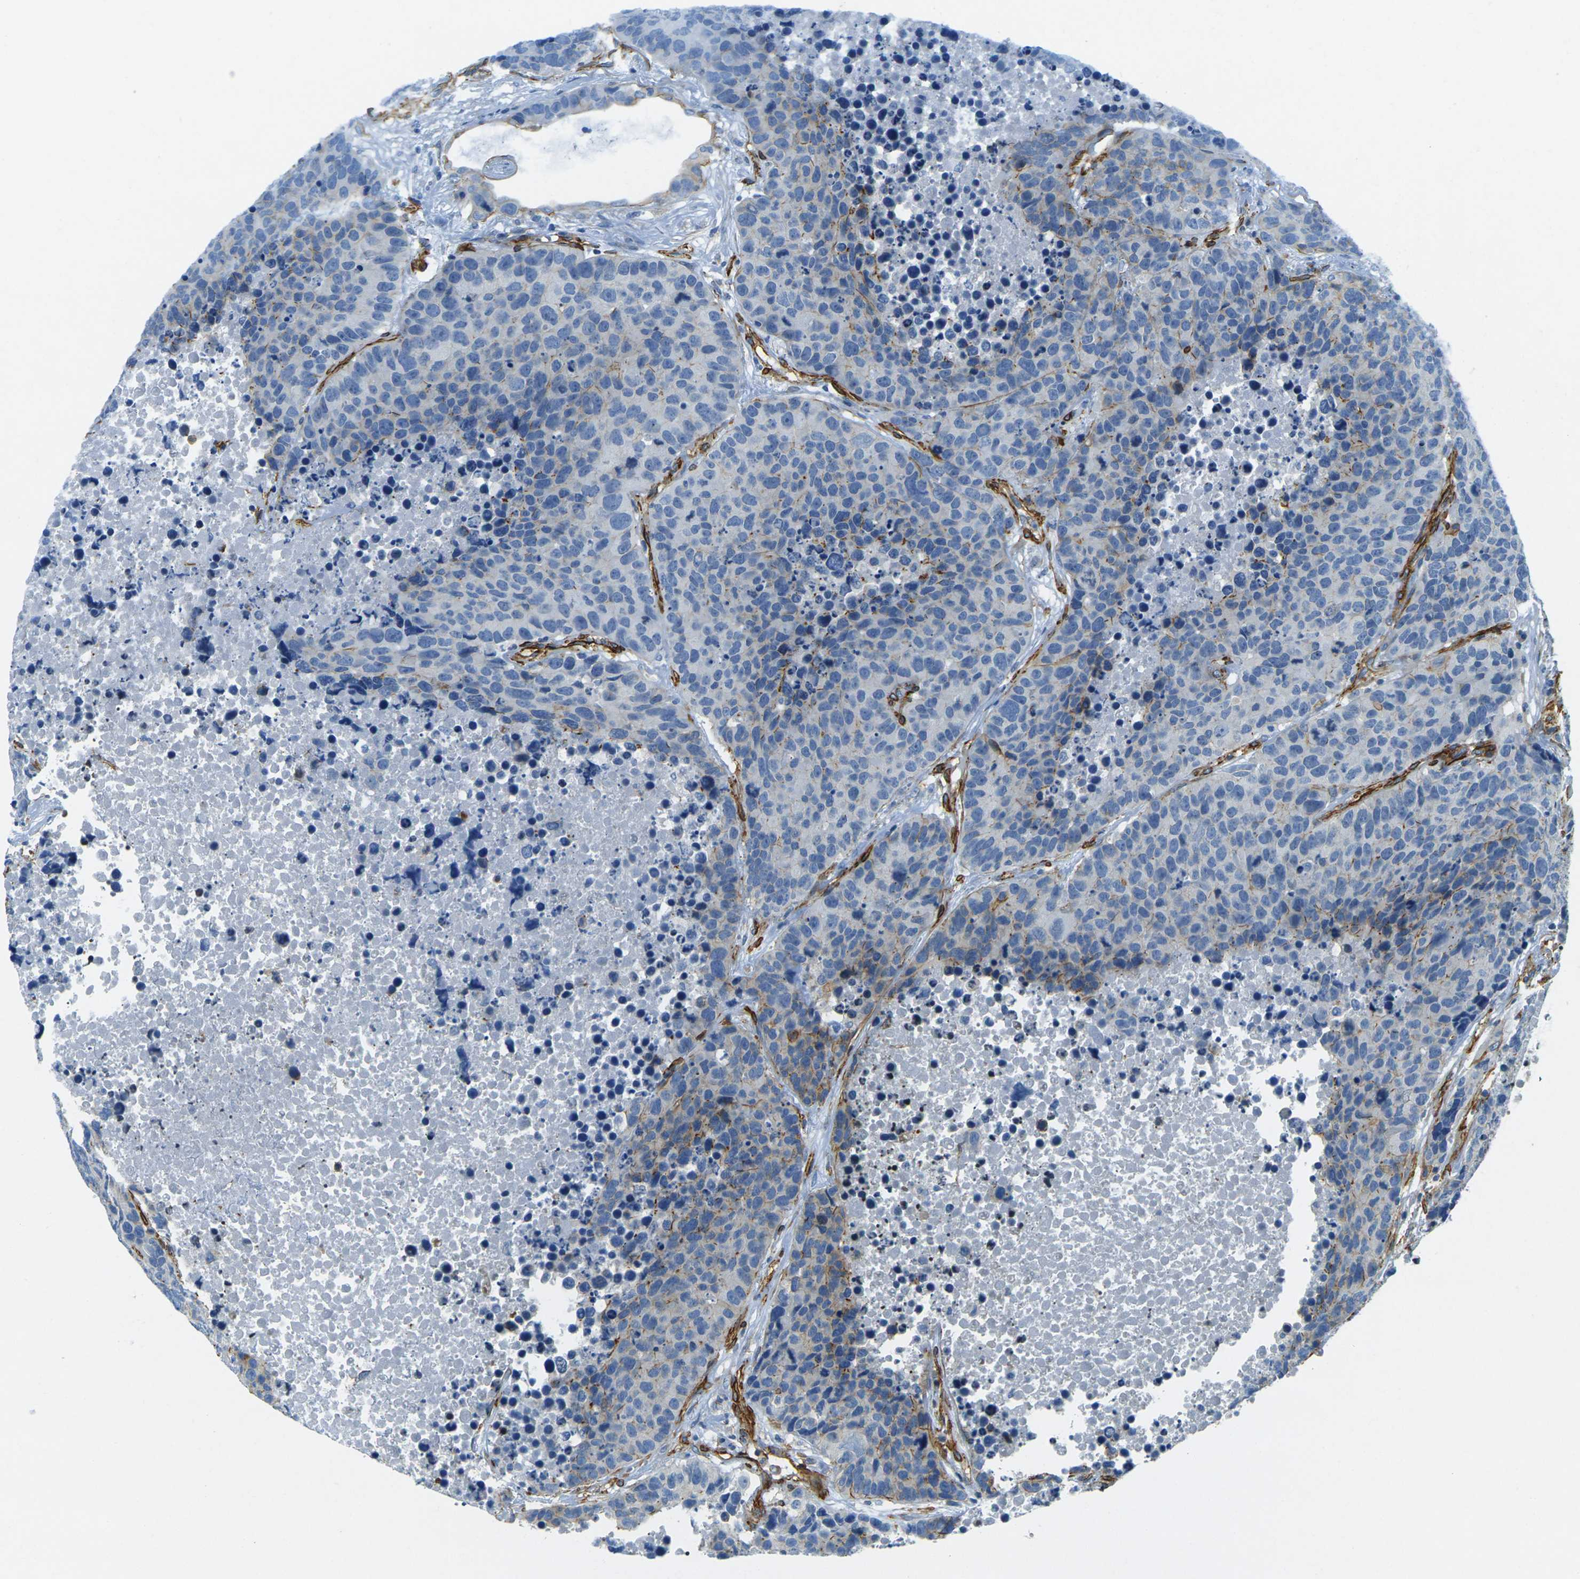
{"staining": {"intensity": "negative", "quantity": "none", "location": "none"}, "tissue": "carcinoid", "cell_type": "Tumor cells", "image_type": "cancer", "snomed": [{"axis": "morphology", "description": "Carcinoid, malignant, NOS"}, {"axis": "topography", "description": "Lung"}], "caption": "Immunohistochemical staining of human carcinoid demonstrates no significant expression in tumor cells.", "gene": "EPHA7", "patient": {"sex": "male", "age": 60}}